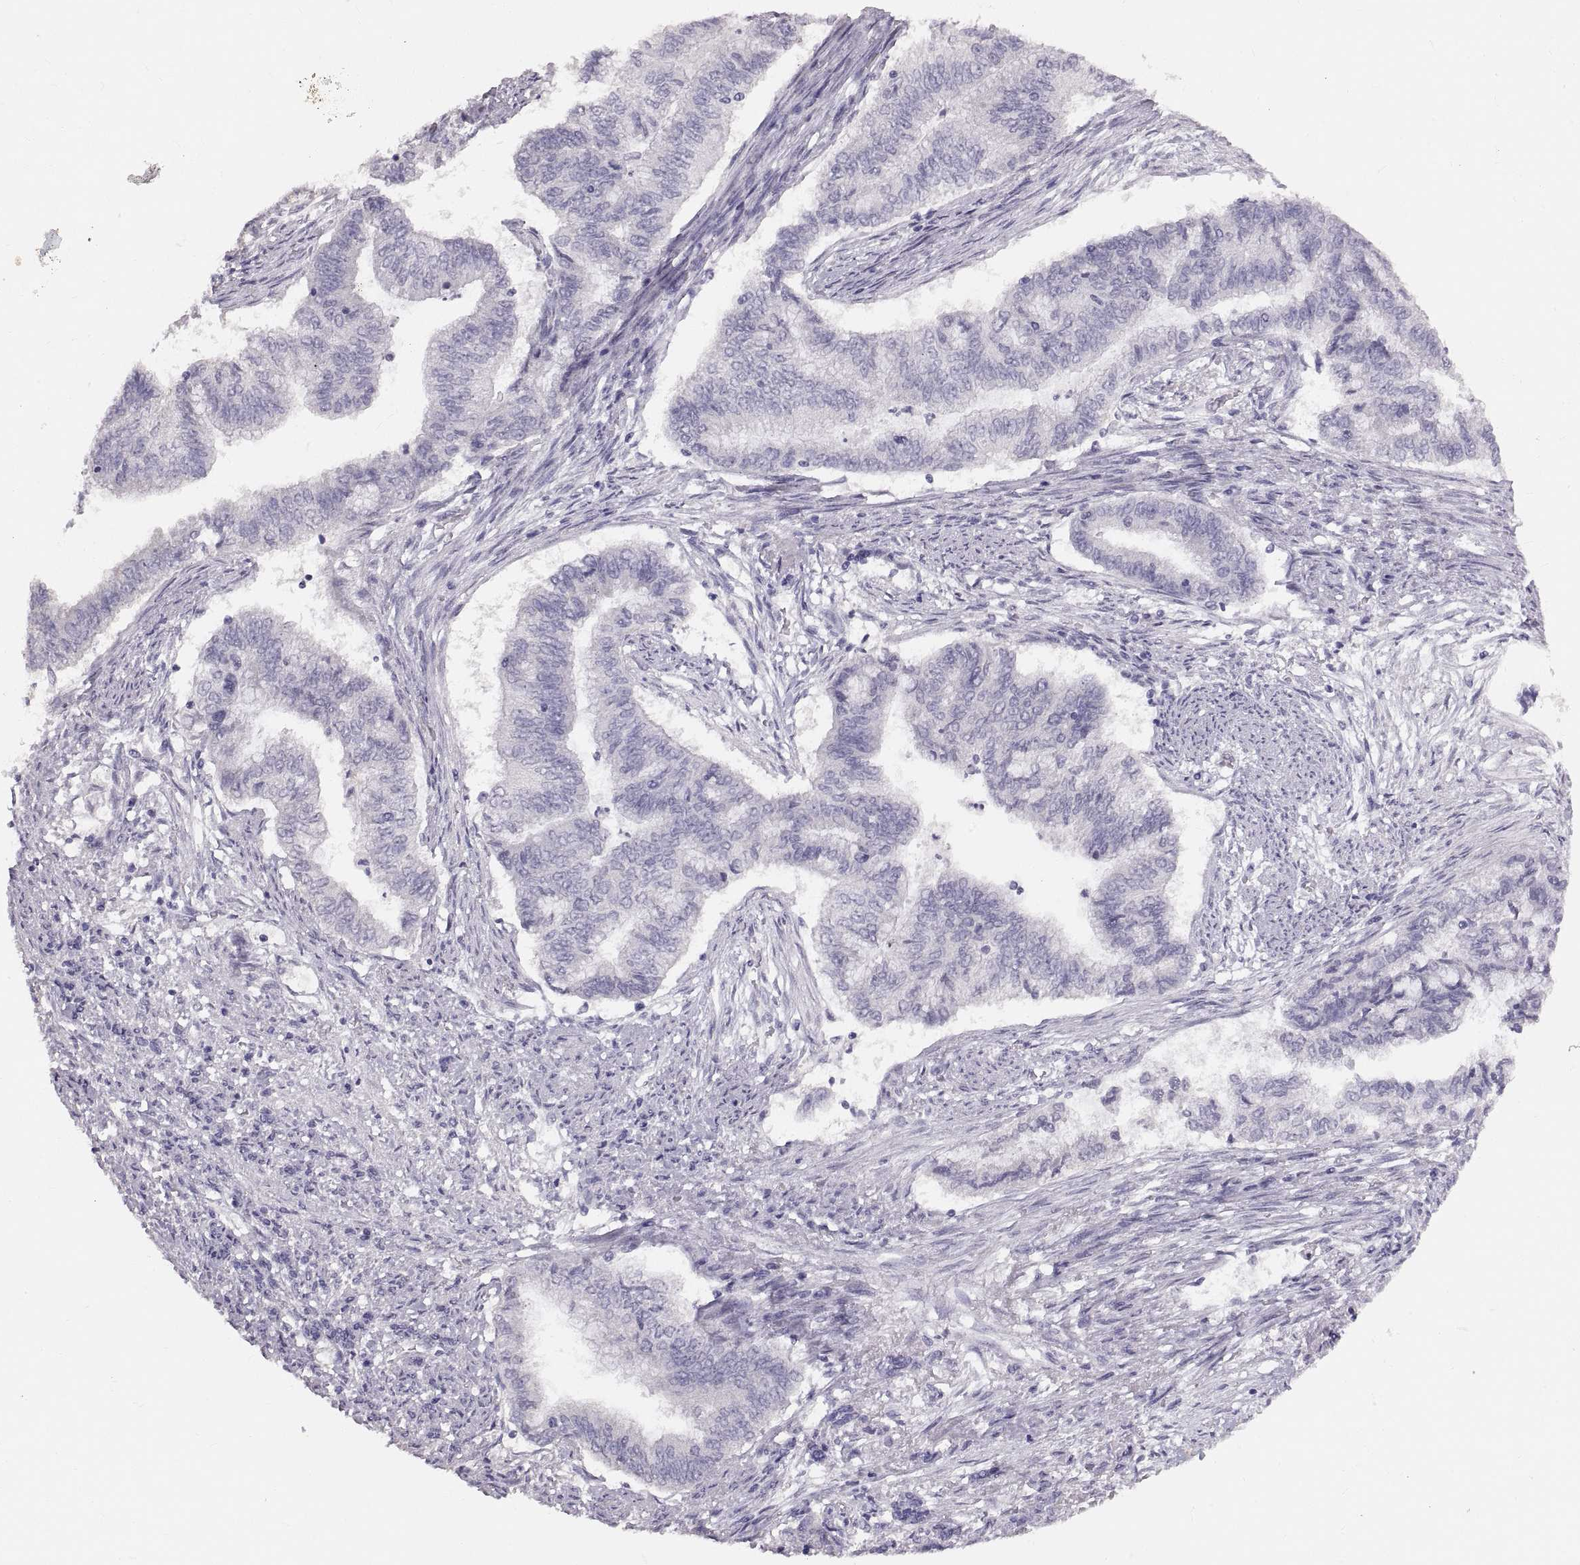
{"staining": {"intensity": "negative", "quantity": "none", "location": "none"}, "tissue": "endometrial cancer", "cell_type": "Tumor cells", "image_type": "cancer", "snomed": [{"axis": "morphology", "description": "Adenocarcinoma, NOS"}, {"axis": "topography", "description": "Endometrium"}], "caption": "IHC photomicrograph of neoplastic tissue: adenocarcinoma (endometrial) stained with DAB (3,3'-diaminobenzidine) demonstrates no significant protein positivity in tumor cells.", "gene": "SPACDR", "patient": {"sex": "female", "age": 65}}